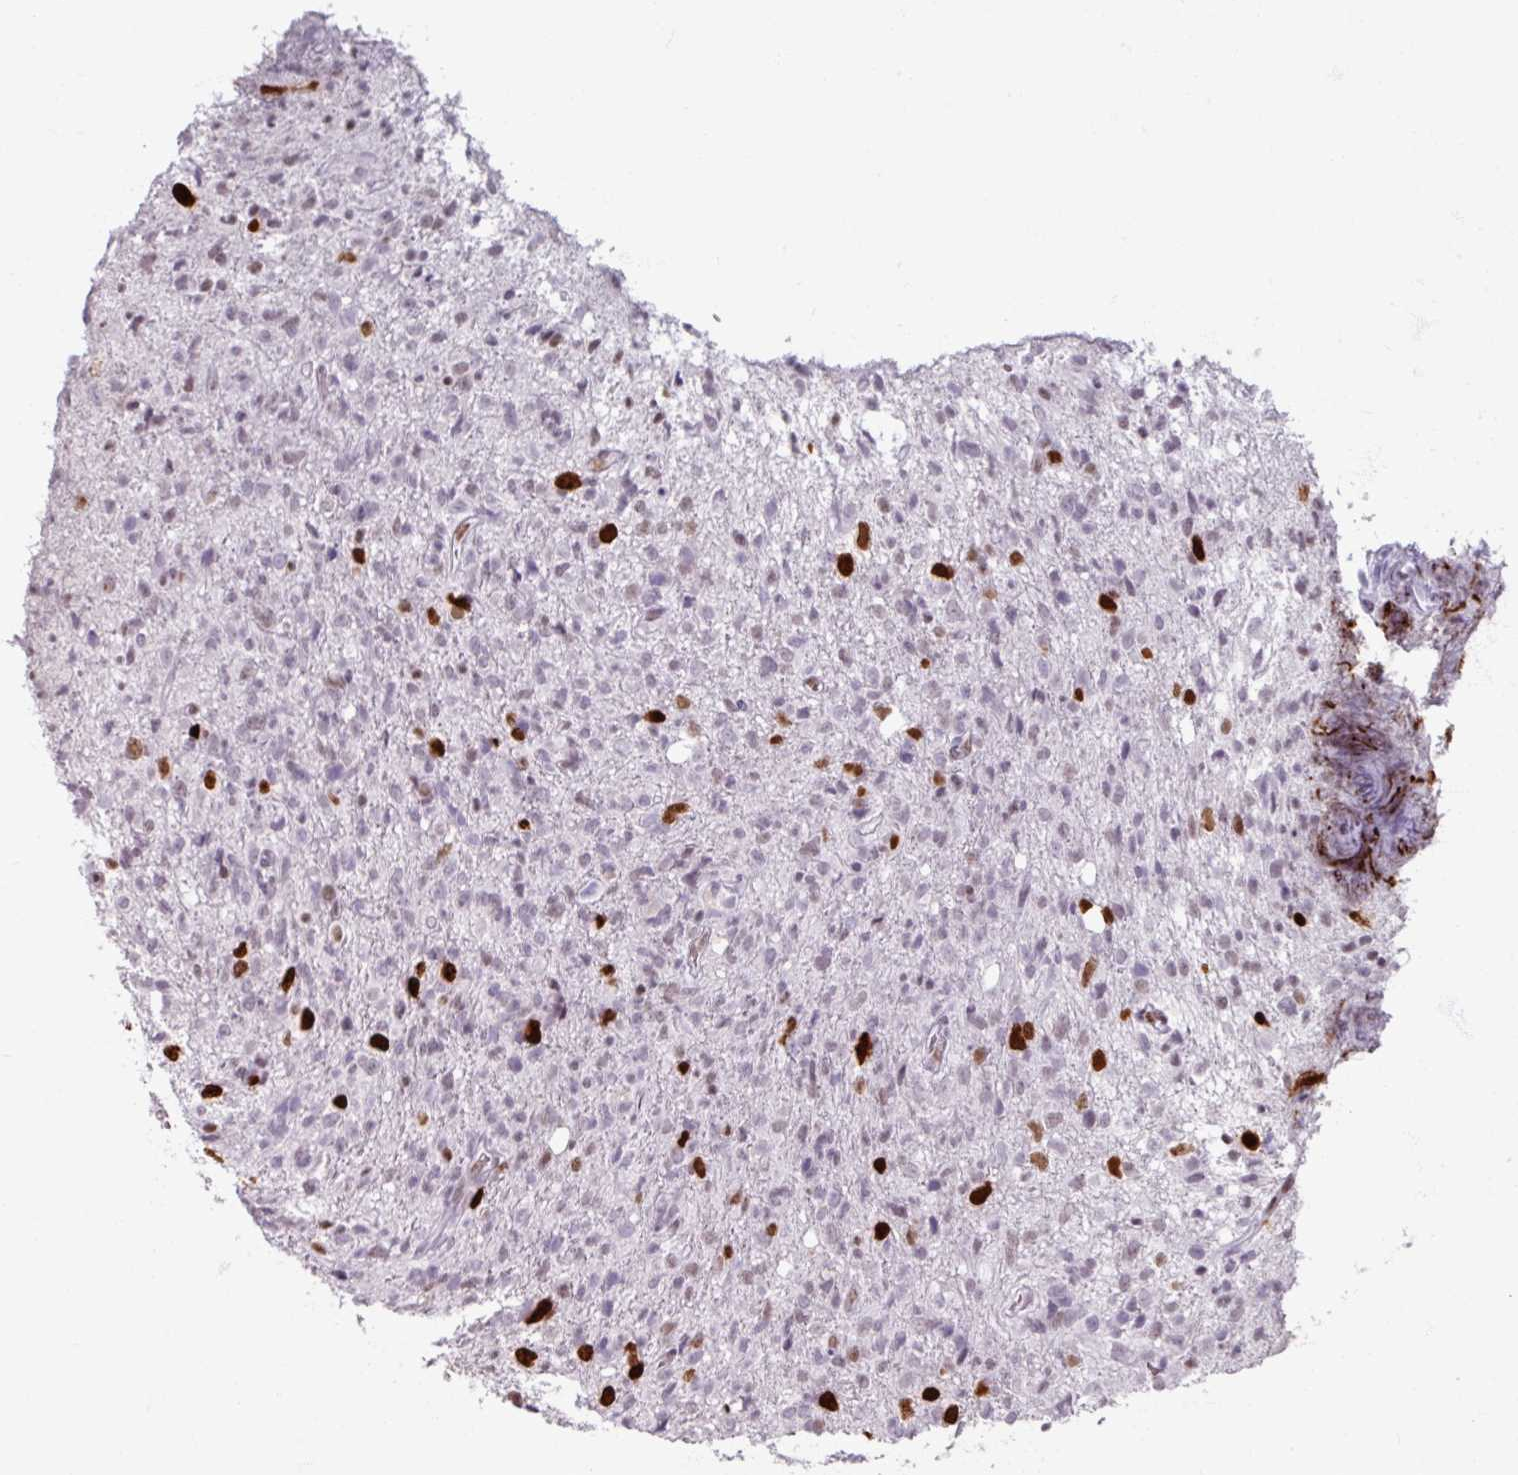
{"staining": {"intensity": "strong", "quantity": "<25%", "location": "nuclear"}, "tissue": "glioma", "cell_type": "Tumor cells", "image_type": "cancer", "snomed": [{"axis": "morphology", "description": "Glioma, malignant, High grade"}, {"axis": "topography", "description": "Brain"}], "caption": "Protein staining of glioma tissue shows strong nuclear positivity in approximately <25% of tumor cells. Using DAB (brown) and hematoxylin (blue) stains, captured at high magnification using brightfield microscopy.", "gene": "ATAD2", "patient": {"sex": "female", "age": 57}}